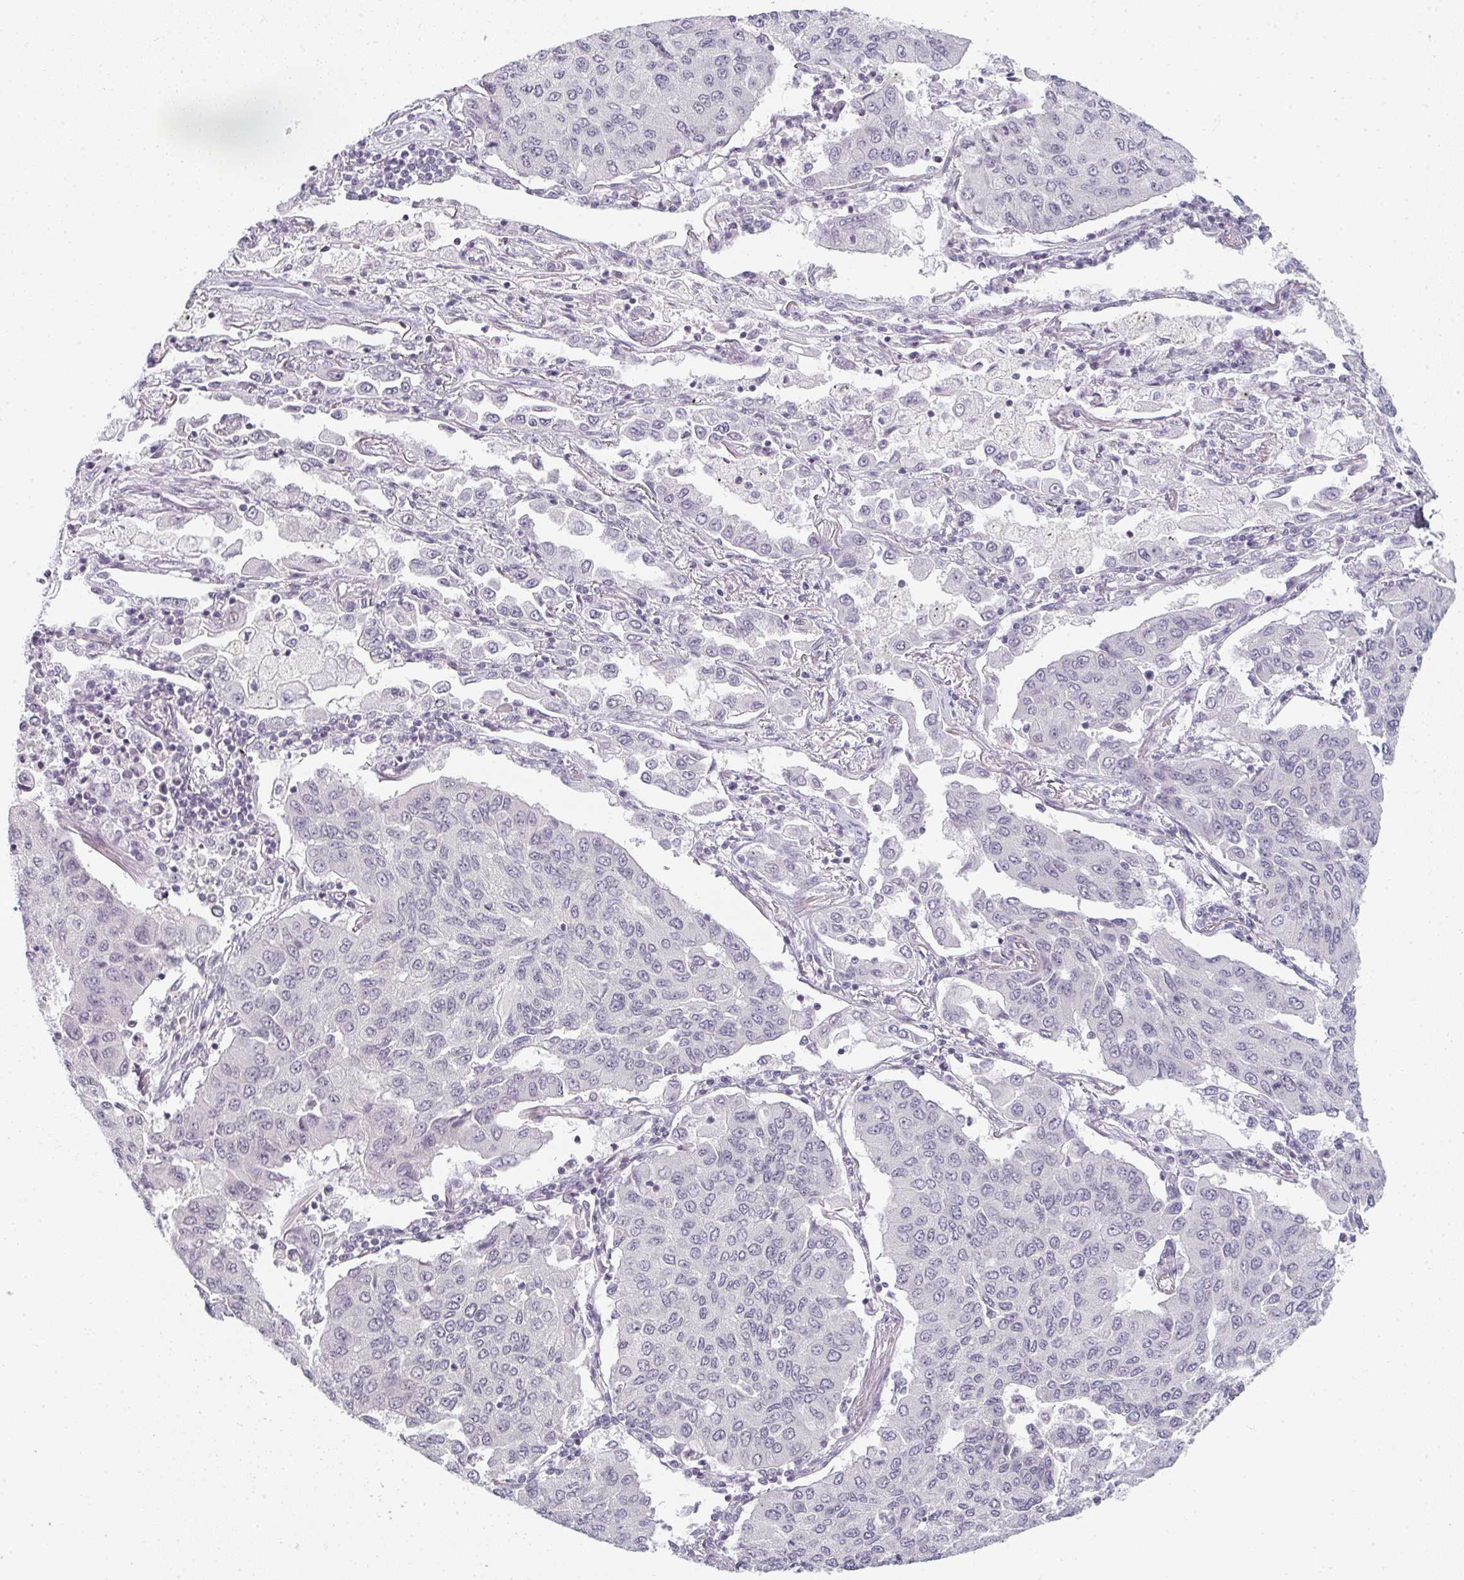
{"staining": {"intensity": "negative", "quantity": "none", "location": "none"}, "tissue": "lung cancer", "cell_type": "Tumor cells", "image_type": "cancer", "snomed": [{"axis": "morphology", "description": "Squamous cell carcinoma, NOS"}, {"axis": "topography", "description": "Lung"}], "caption": "IHC of human lung cancer (squamous cell carcinoma) shows no staining in tumor cells.", "gene": "RBBP6", "patient": {"sex": "male", "age": 74}}